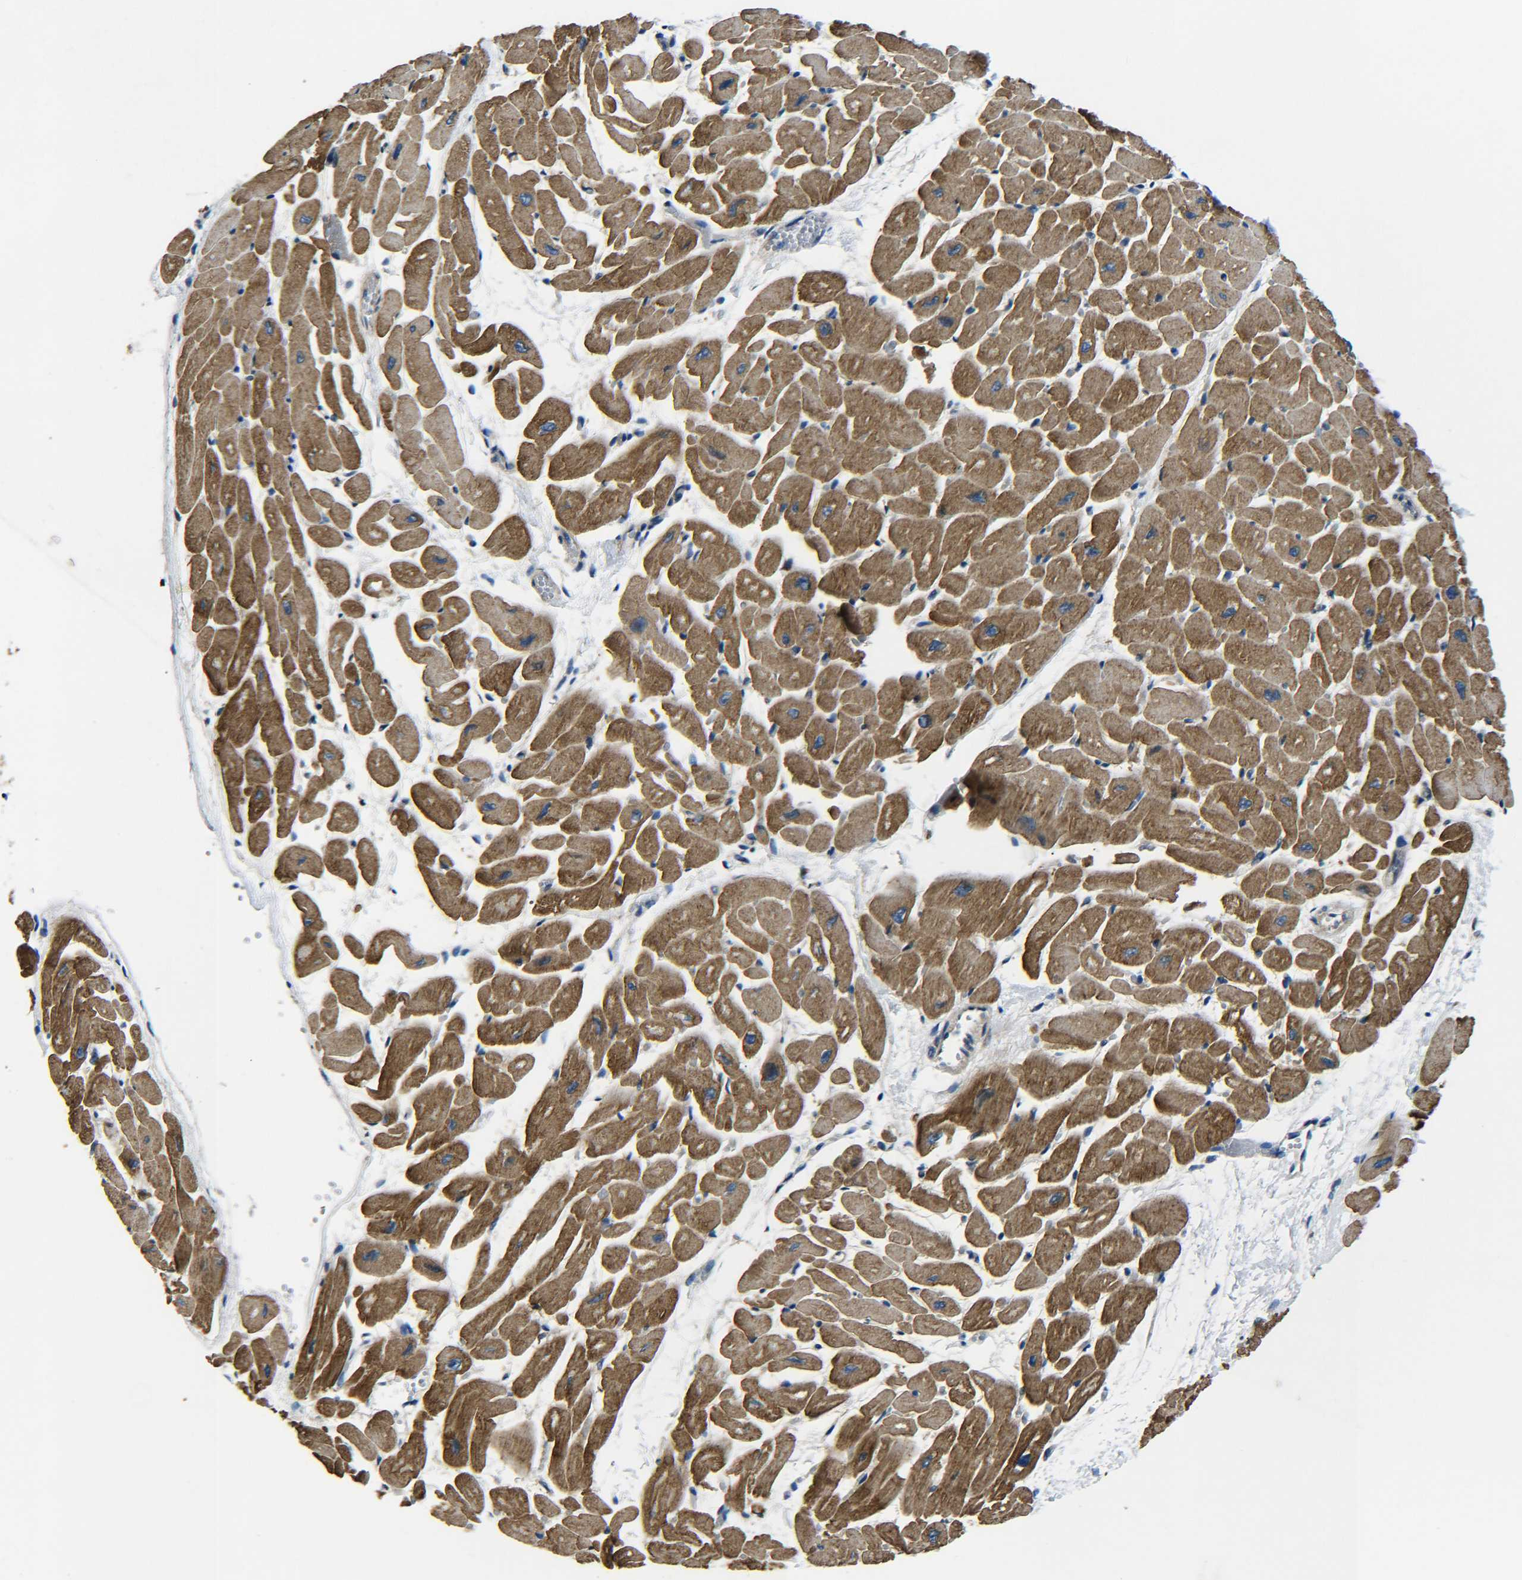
{"staining": {"intensity": "strong", "quantity": ">75%", "location": "cytoplasmic/membranous"}, "tissue": "heart muscle", "cell_type": "Cardiomyocytes", "image_type": "normal", "snomed": [{"axis": "morphology", "description": "Normal tissue, NOS"}, {"axis": "topography", "description": "Heart"}], "caption": "About >75% of cardiomyocytes in benign heart muscle exhibit strong cytoplasmic/membranous protein expression as visualized by brown immunohistochemical staining.", "gene": "RAB1B", "patient": {"sex": "male", "age": 45}}